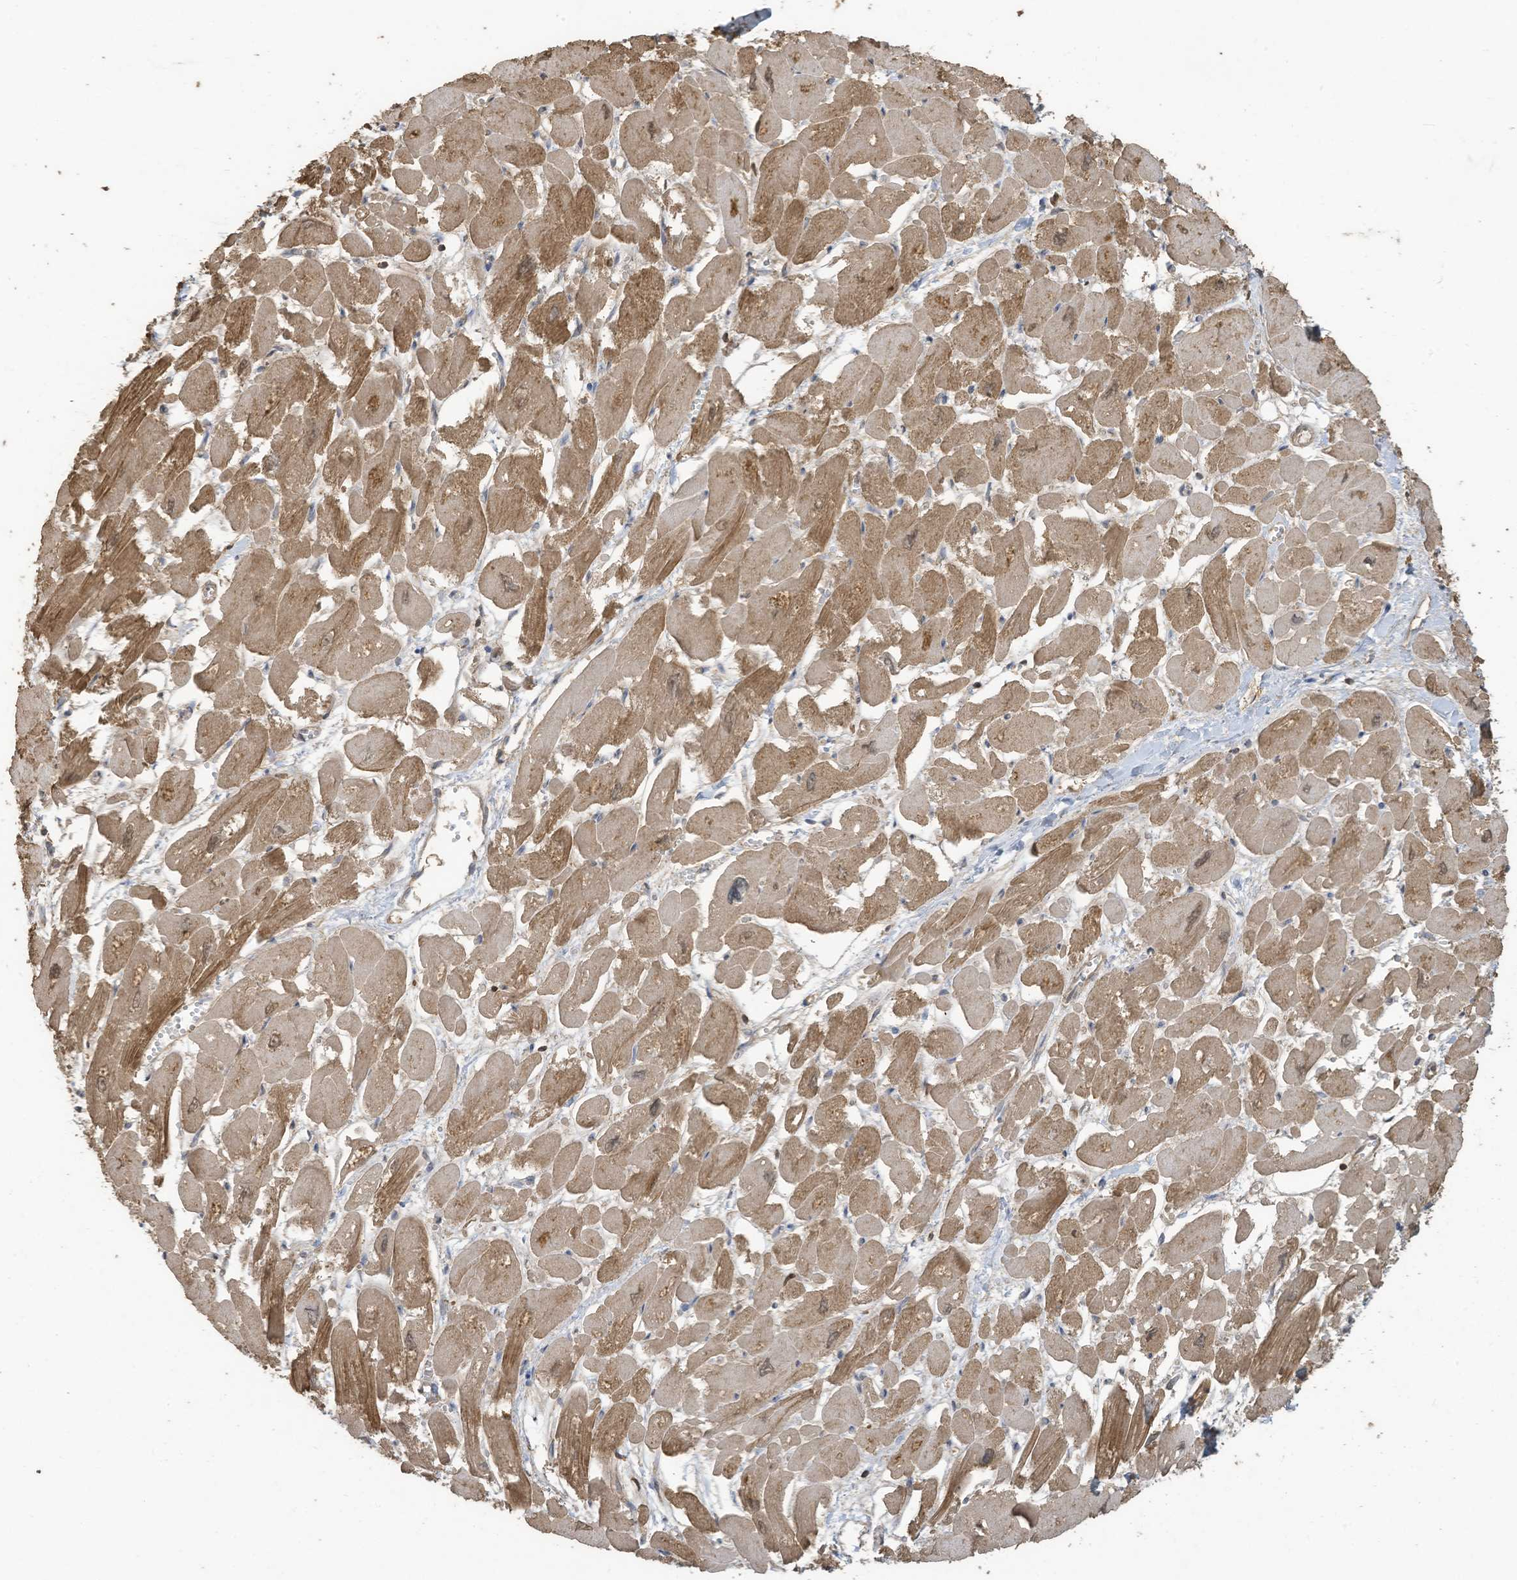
{"staining": {"intensity": "moderate", "quantity": ">75%", "location": "cytoplasmic/membranous"}, "tissue": "heart muscle", "cell_type": "Cardiomyocytes", "image_type": "normal", "snomed": [{"axis": "morphology", "description": "Normal tissue, NOS"}, {"axis": "topography", "description": "Heart"}], "caption": "Protein staining of normal heart muscle demonstrates moderate cytoplasmic/membranous expression in about >75% of cardiomyocytes.", "gene": "COX10", "patient": {"sex": "male", "age": 54}}